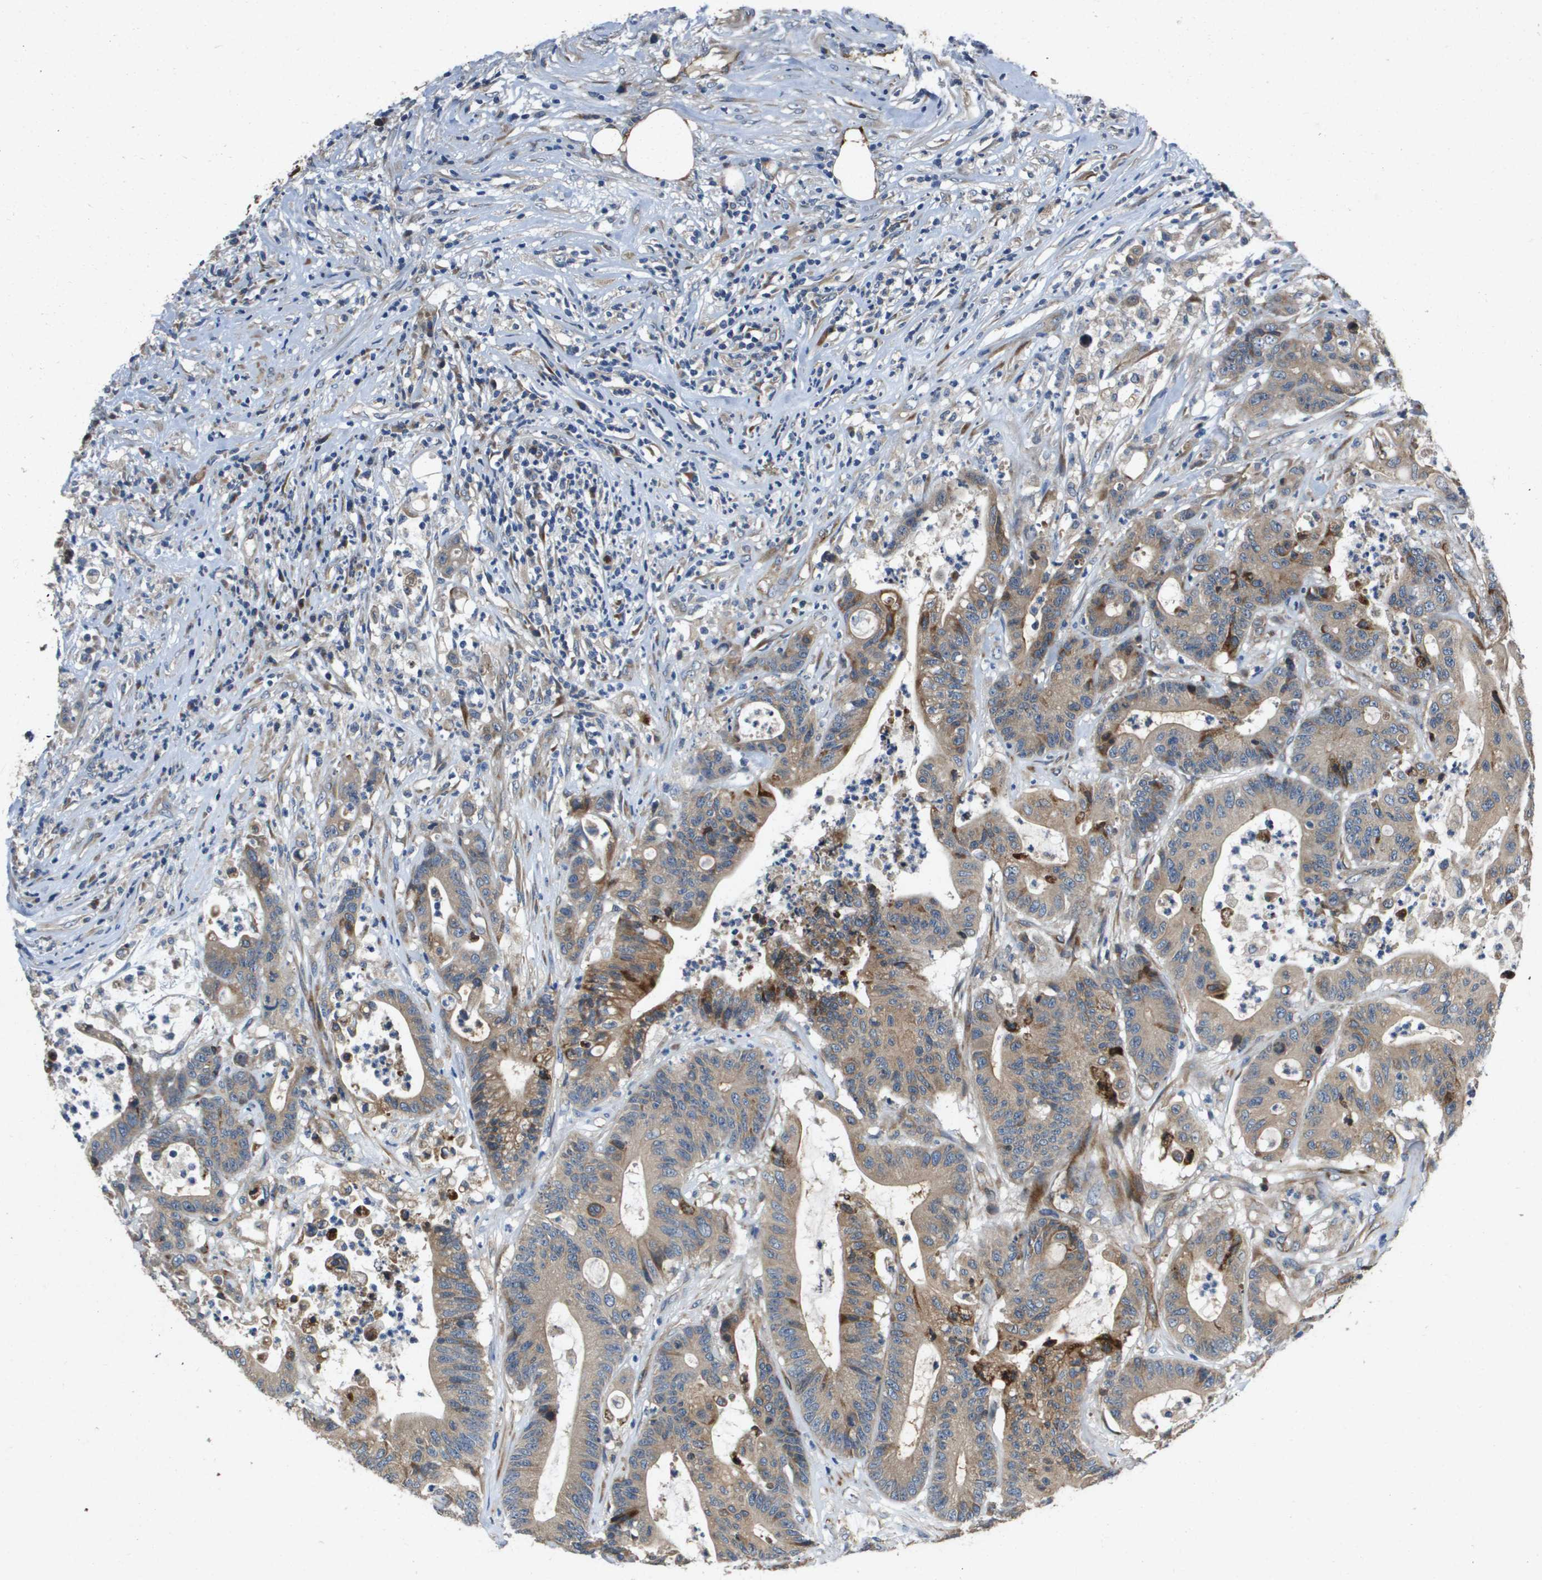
{"staining": {"intensity": "weak", "quantity": ">75%", "location": "cytoplasmic/membranous"}, "tissue": "colorectal cancer", "cell_type": "Tumor cells", "image_type": "cancer", "snomed": [{"axis": "morphology", "description": "Adenocarcinoma, NOS"}, {"axis": "topography", "description": "Colon"}], "caption": "Protein expression analysis of colorectal cancer demonstrates weak cytoplasmic/membranous expression in approximately >75% of tumor cells.", "gene": "ENTPD2", "patient": {"sex": "female", "age": 84}}